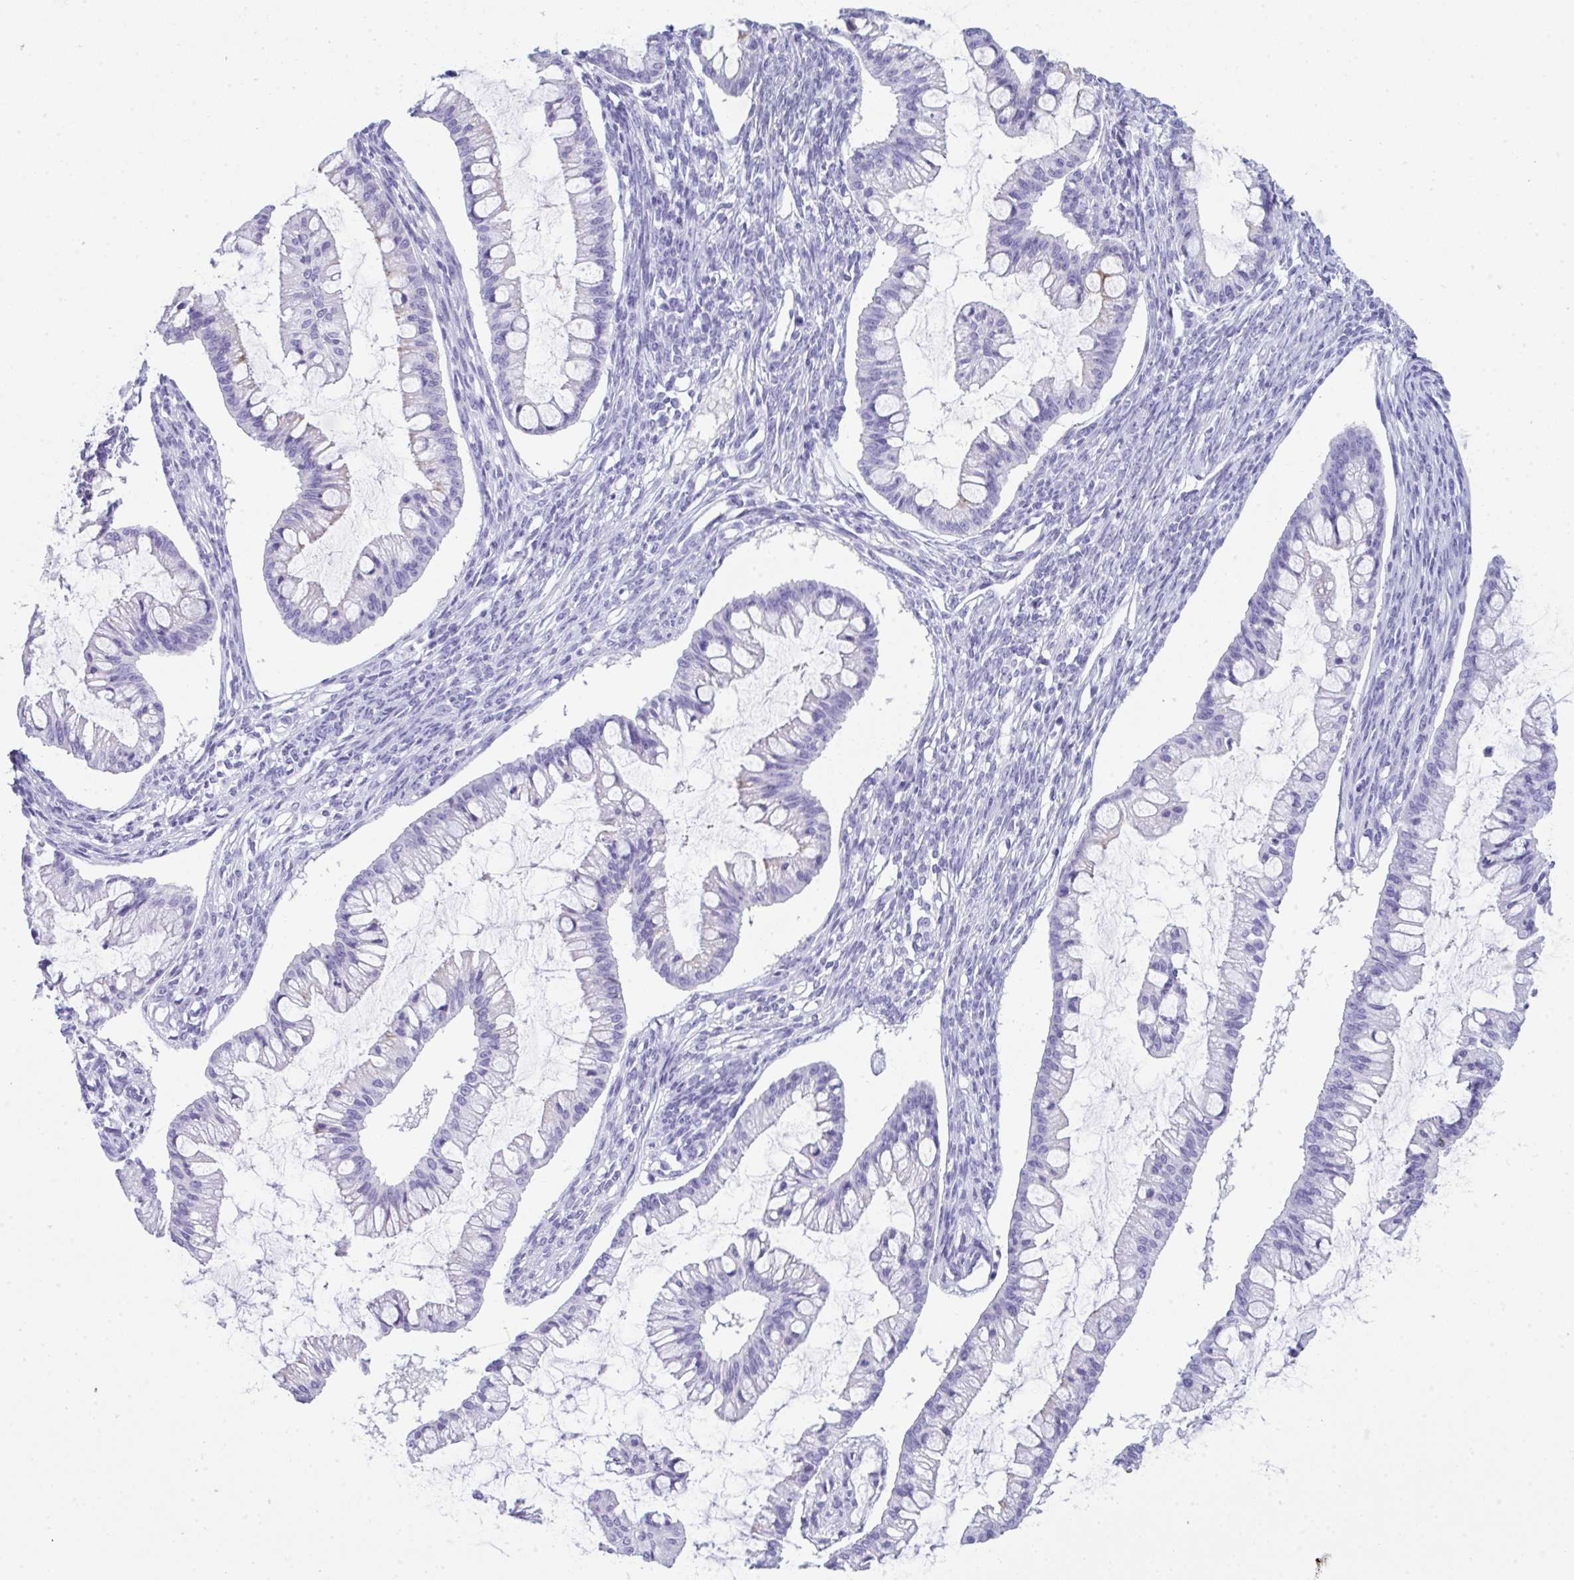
{"staining": {"intensity": "negative", "quantity": "none", "location": "none"}, "tissue": "ovarian cancer", "cell_type": "Tumor cells", "image_type": "cancer", "snomed": [{"axis": "morphology", "description": "Cystadenocarcinoma, mucinous, NOS"}, {"axis": "topography", "description": "Ovary"}], "caption": "This is an IHC micrograph of mucinous cystadenocarcinoma (ovarian). There is no expression in tumor cells.", "gene": "JCHAIN", "patient": {"sex": "female", "age": 73}}